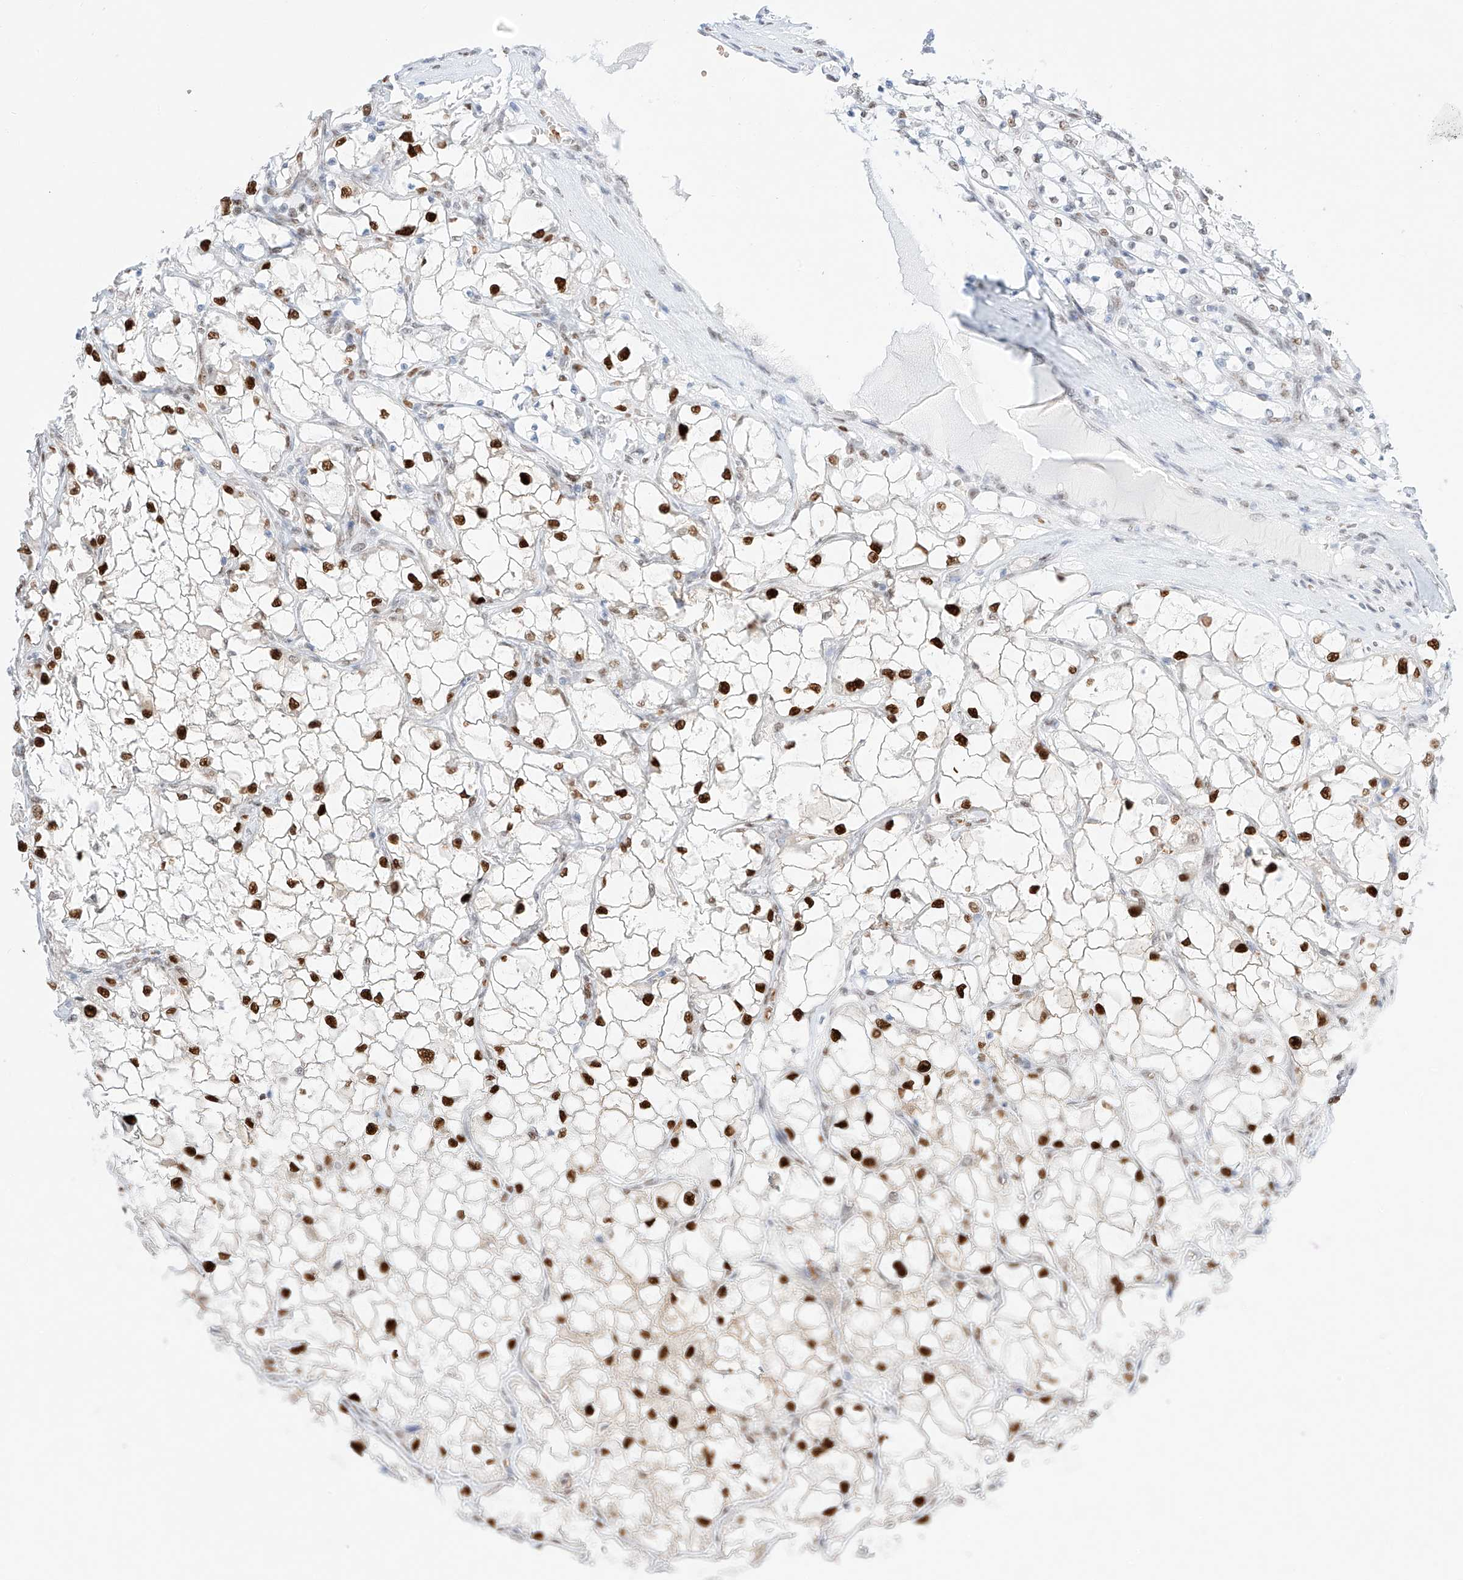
{"staining": {"intensity": "strong", "quantity": ">75%", "location": "nuclear"}, "tissue": "renal cancer", "cell_type": "Tumor cells", "image_type": "cancer", "snomed": [{"axis": "morphology", "description": "Adenocarcinoma, NOS"}, {"axis": "topography", "description": "Kidney"}], "caption": "Brown immunohistochemical staining in human renal cancer (adenocarcinoma) displays strong nuclear staining in approximately >75% of tumor cells. (DAB (3,3'-diaminobenzidine) IHC with brightfield microscopy, high magnification).", "gene": "APIP", "patient": {"sex": "female", "age": 69}}